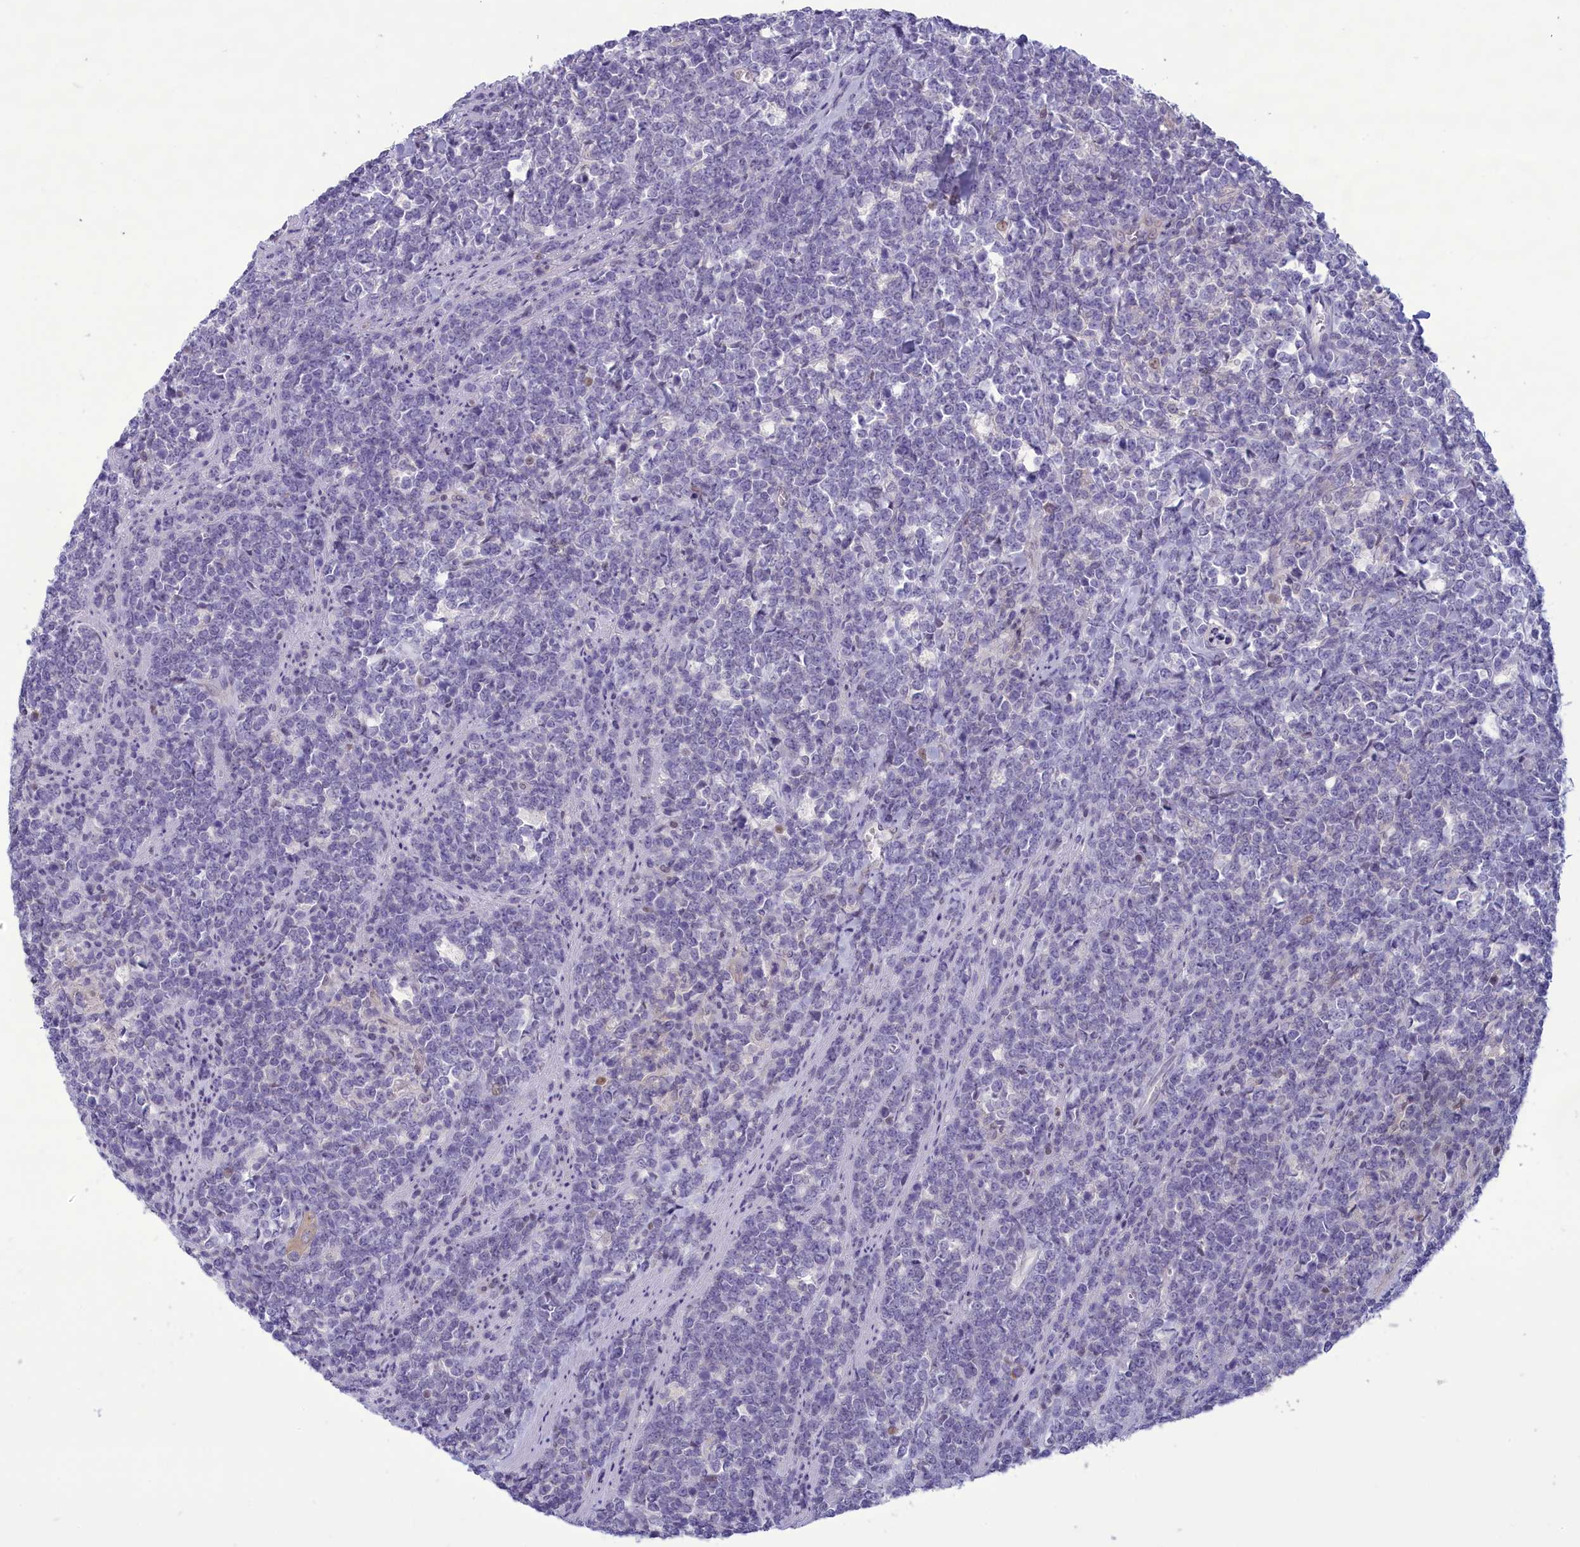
{"staining": {"intensity": "negative", "quantity": "none", "location": "none"}, "tissue": "lymphoma", "cell_type": "Tumor cells", "image_type": "cancer", "snomed": [{"axis": "morphology", "description": "Malignant lymphoma, non-Hodgkin's type, High grade"}, {"axis": "topography", "description": "Small intestine"}], "caption": "The histopathology image demonstrates no staining of tumor cells in lymphoma.", "gene": "CORO2A", "patient": {"sex": "male", "age": 8}}